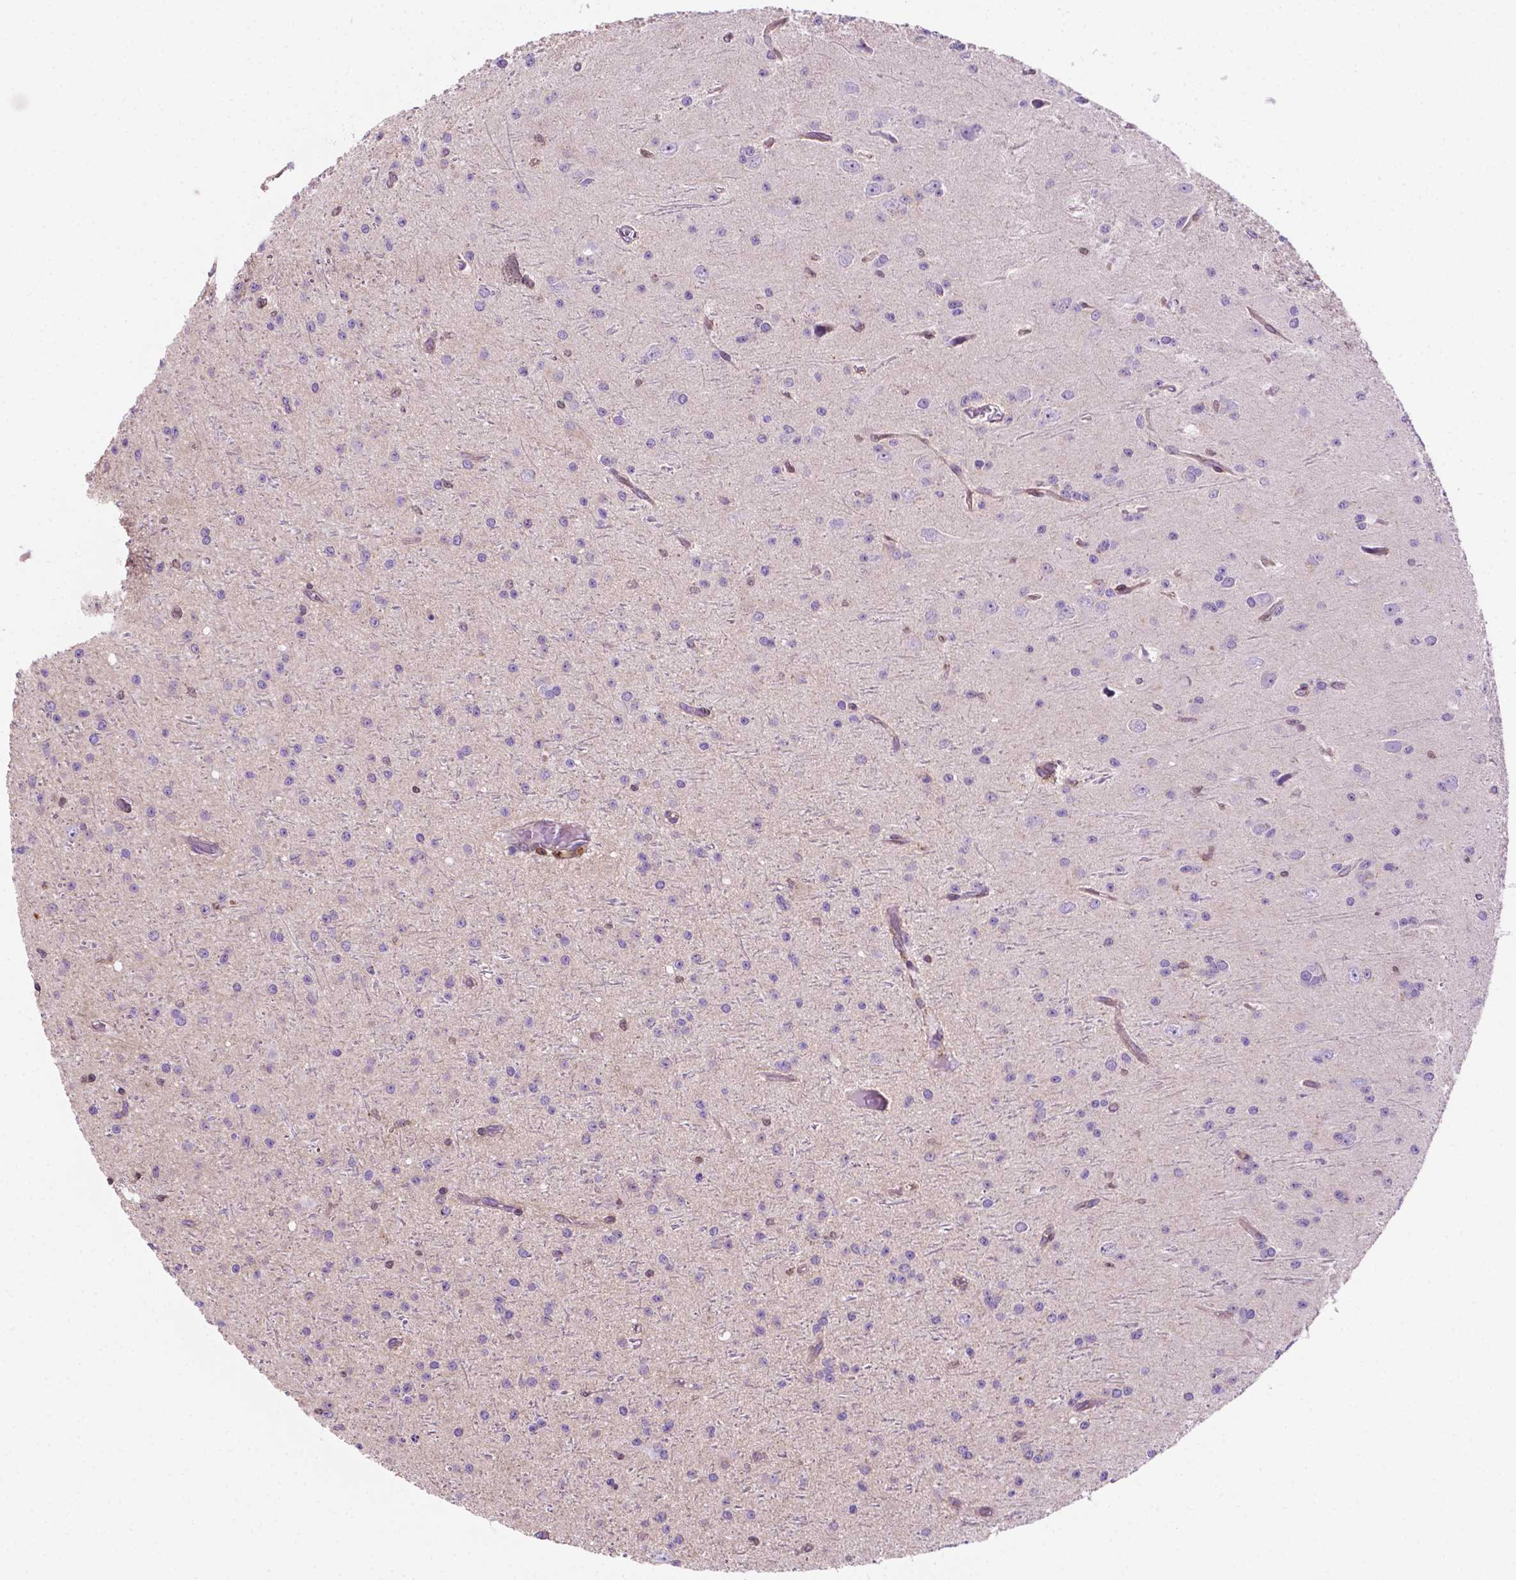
{"staining": {"intensity": "negative", "quantity": "none", "location": "none"}, "tissue": "glioma", "cell_type": "Tumor cells", "image_type": "cancer", "snomed": [{"axis": "morphology", "description": "Glioma, malignant, Low grade"}, {"axis": "topography", "description": "Brain"}], "caption": "A high-resolution micrograph shows immunohistochemistry (IHC) staining of glioma, which shows no significant staining in tumor cells. (DAB (3,3'-diaminobenzidine) immunohistochemistry visualized using brightfield microscopy, high magnification).", "gene": "DCN", "patient": {"sex": "male", "age": 27}}